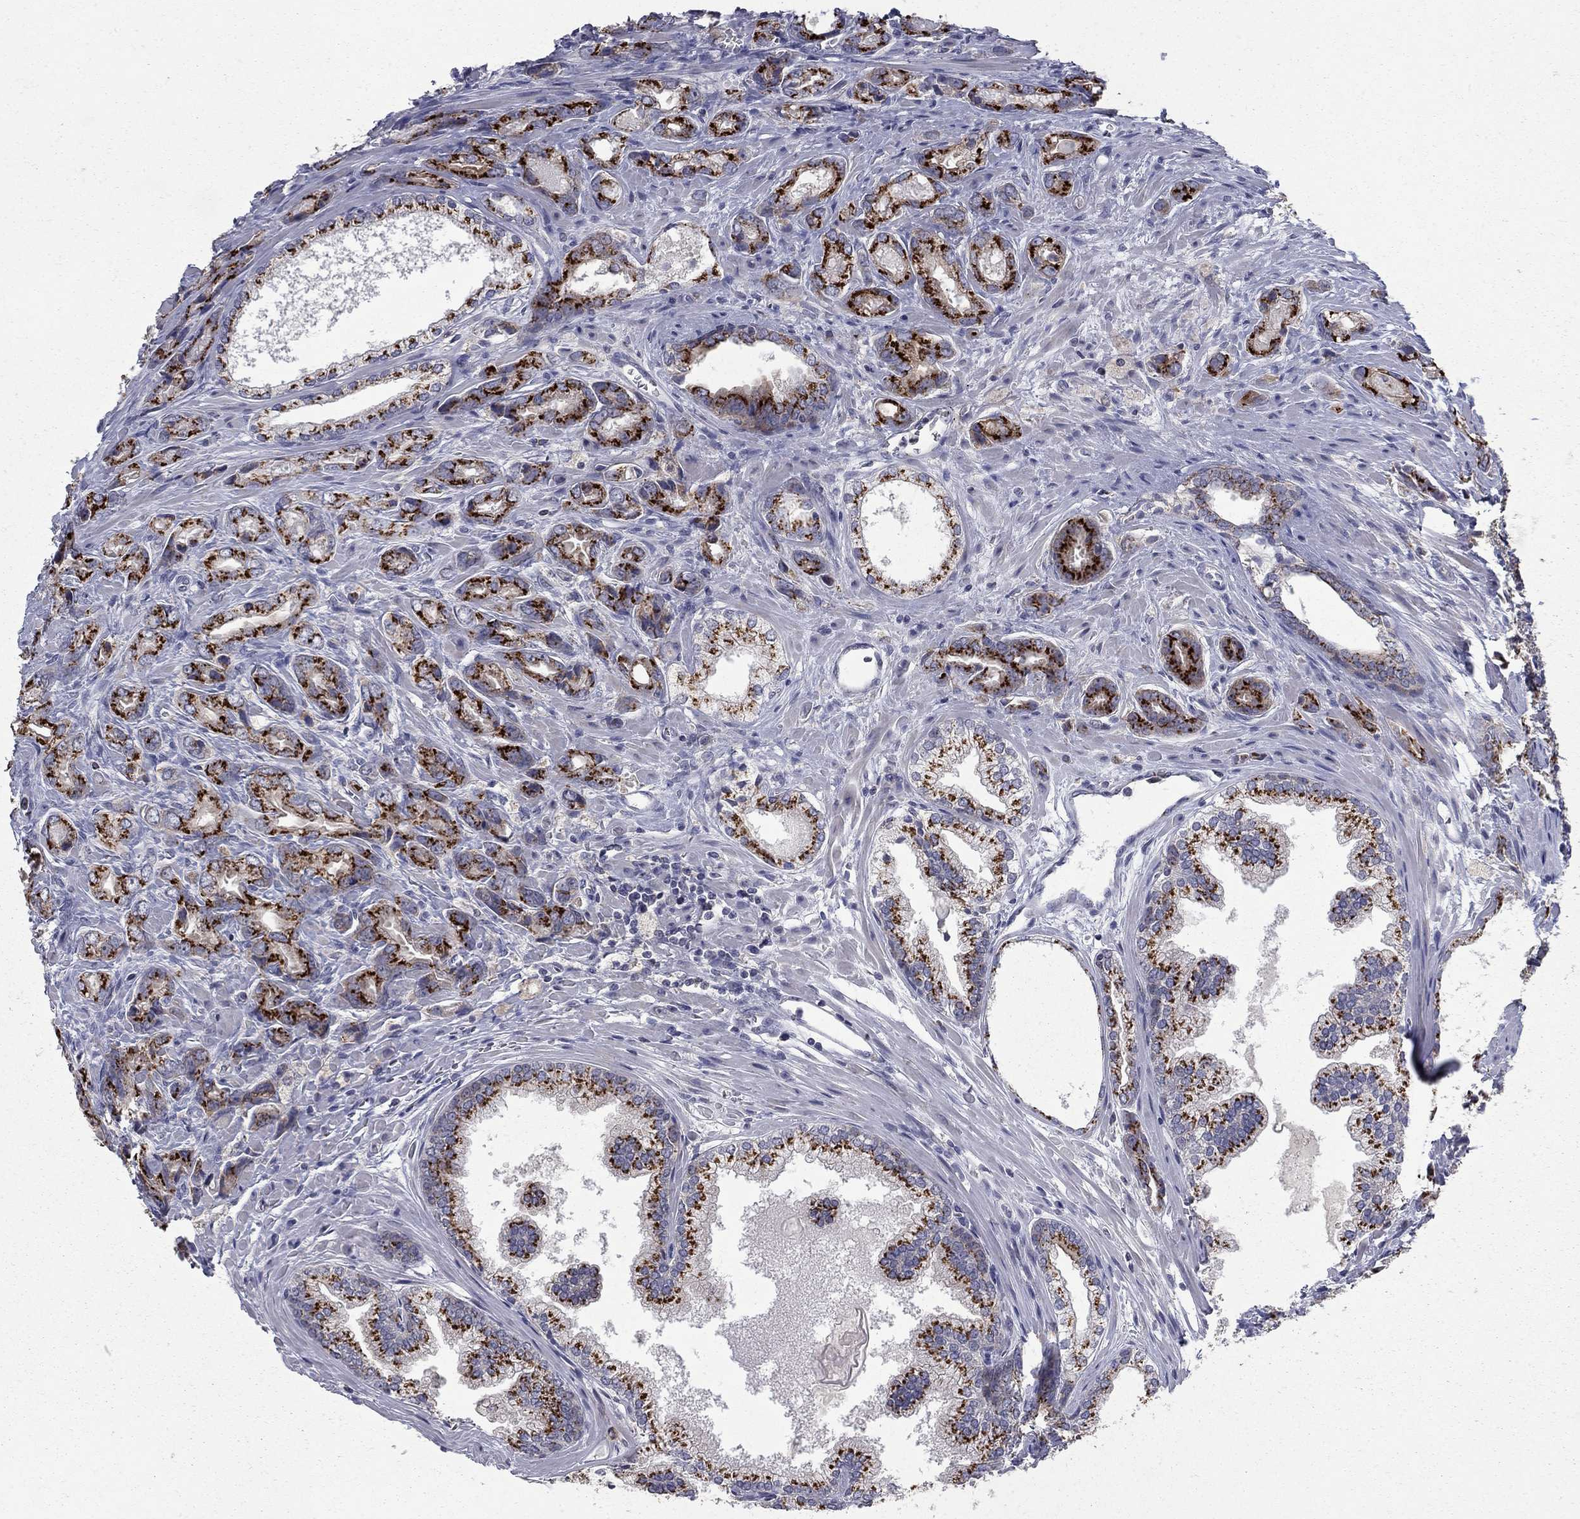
{"staining": {"intensity": "strong", "quantity": ">75%", "location": "cytoplasmic/membranous"}, "tissue": "prostate cancer", "cell_type": "Tumor cells", "image_type": "cancer", "snomed": [{"axis": "morphology", "description": "Adenocarcinoma, NOS"}, {"axis": "morphology", "description": "Adenocarcinoma, High grade"}, {"axis": "topography", "description": "Prostate"}], "caption": "Strong cytoplasmic/membranous staining is seen in about >75% of tumor cells in prostate adenocarcinoma (high-grade).", "gene": "KIAA0319L", "patient": {"sex": "male", "age": 70}}